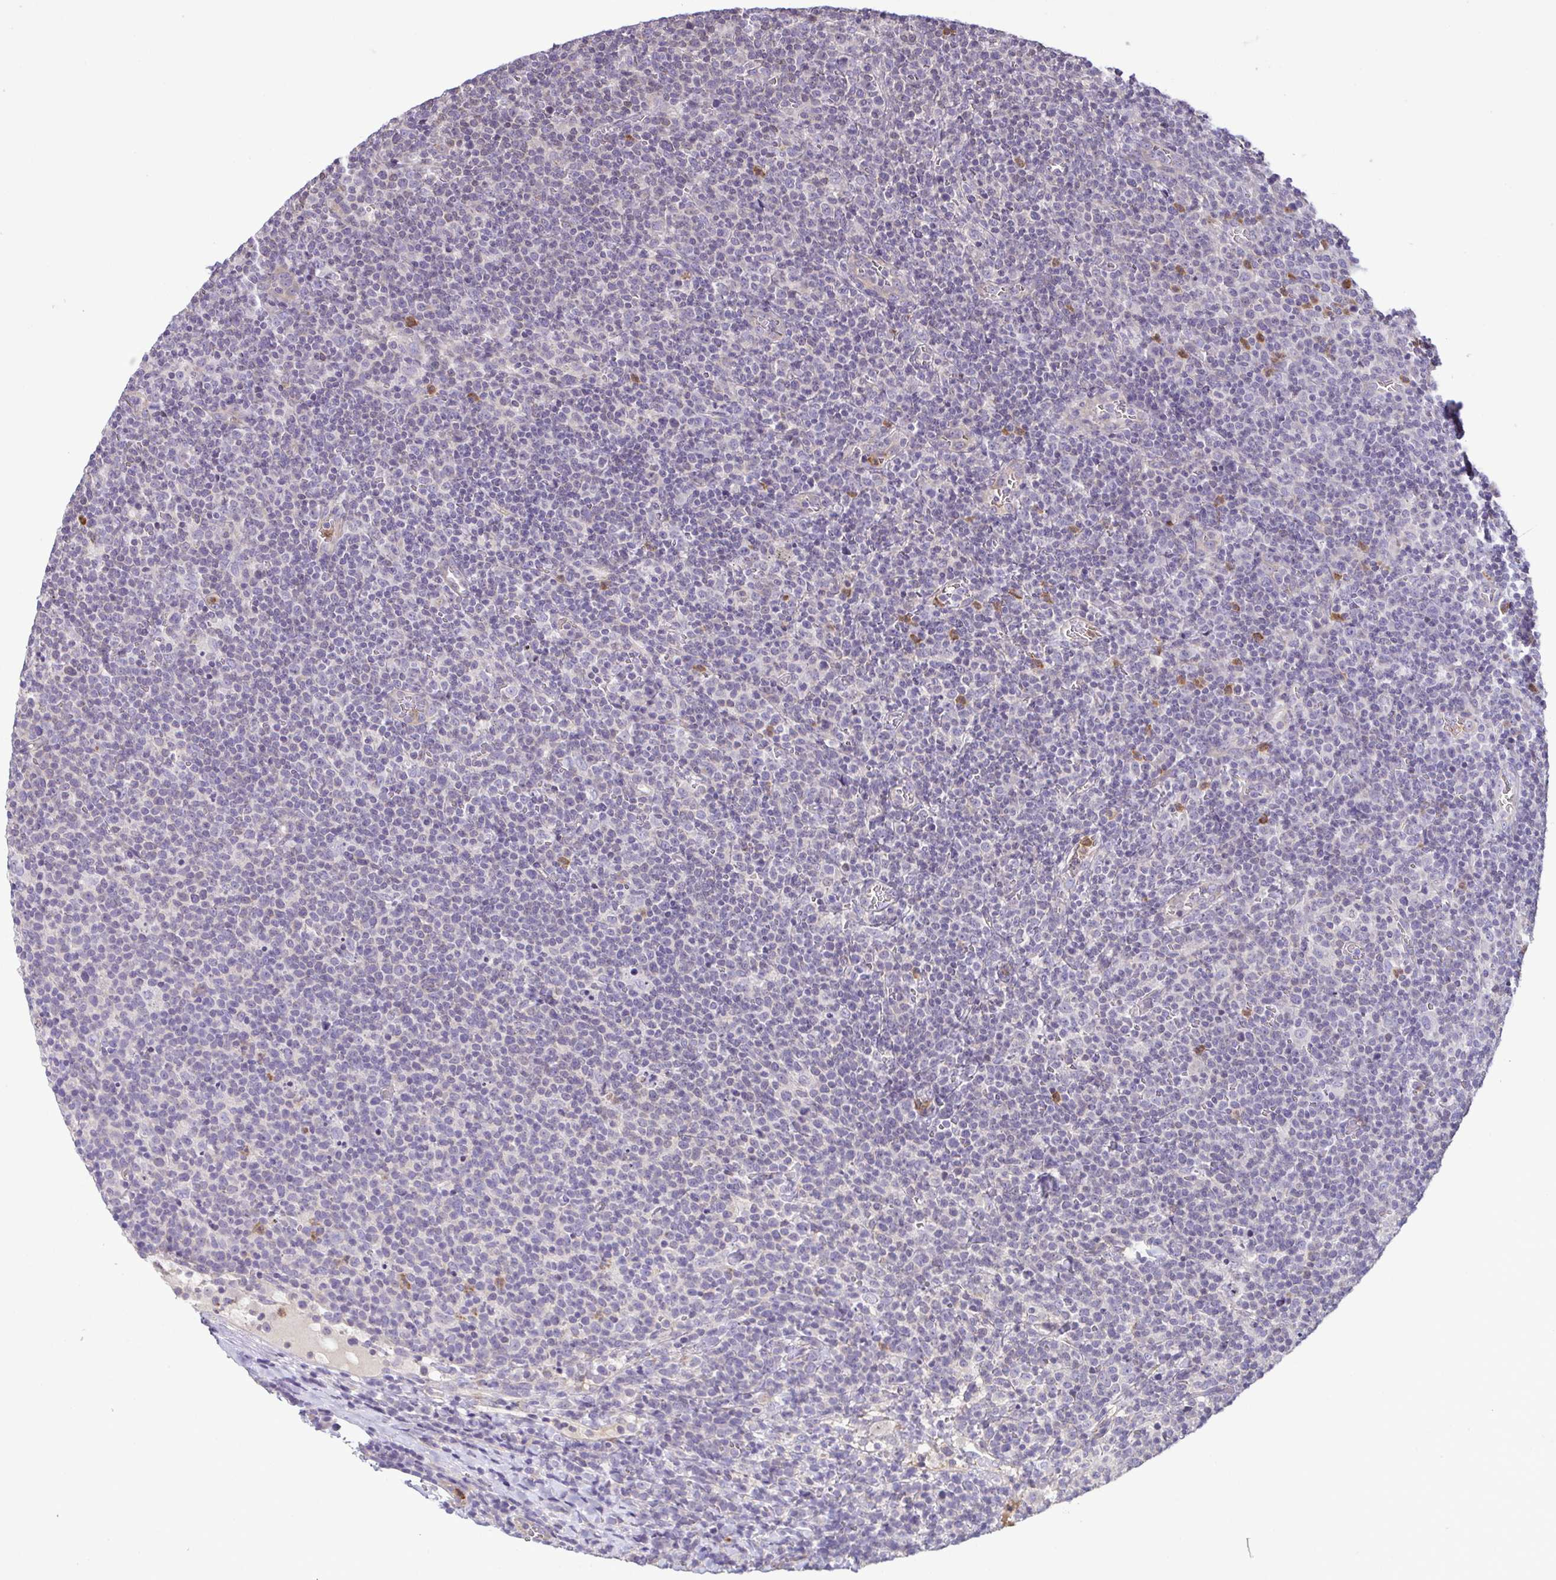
{"staining": {"intensity": "negative", "quantity": "none", "location": "none"}, "tissue": "lymphoma", "cell_type": "Tumor cells", "image_type": "cancer", "snomed": [{"axis": "morphology", "description": "Malignant lymphoma, non-Hodgkin's type, High grade"}, {"axis": "topography", "description": "Lymph node"}], "caption": "DAB (3,3'-diaminobenzidine) immunohistochemical staining of human lymphoma displays no significant staining in tumor cells.", "gene": "MYL10", "patient": {"sex": "male", "age": 61}}